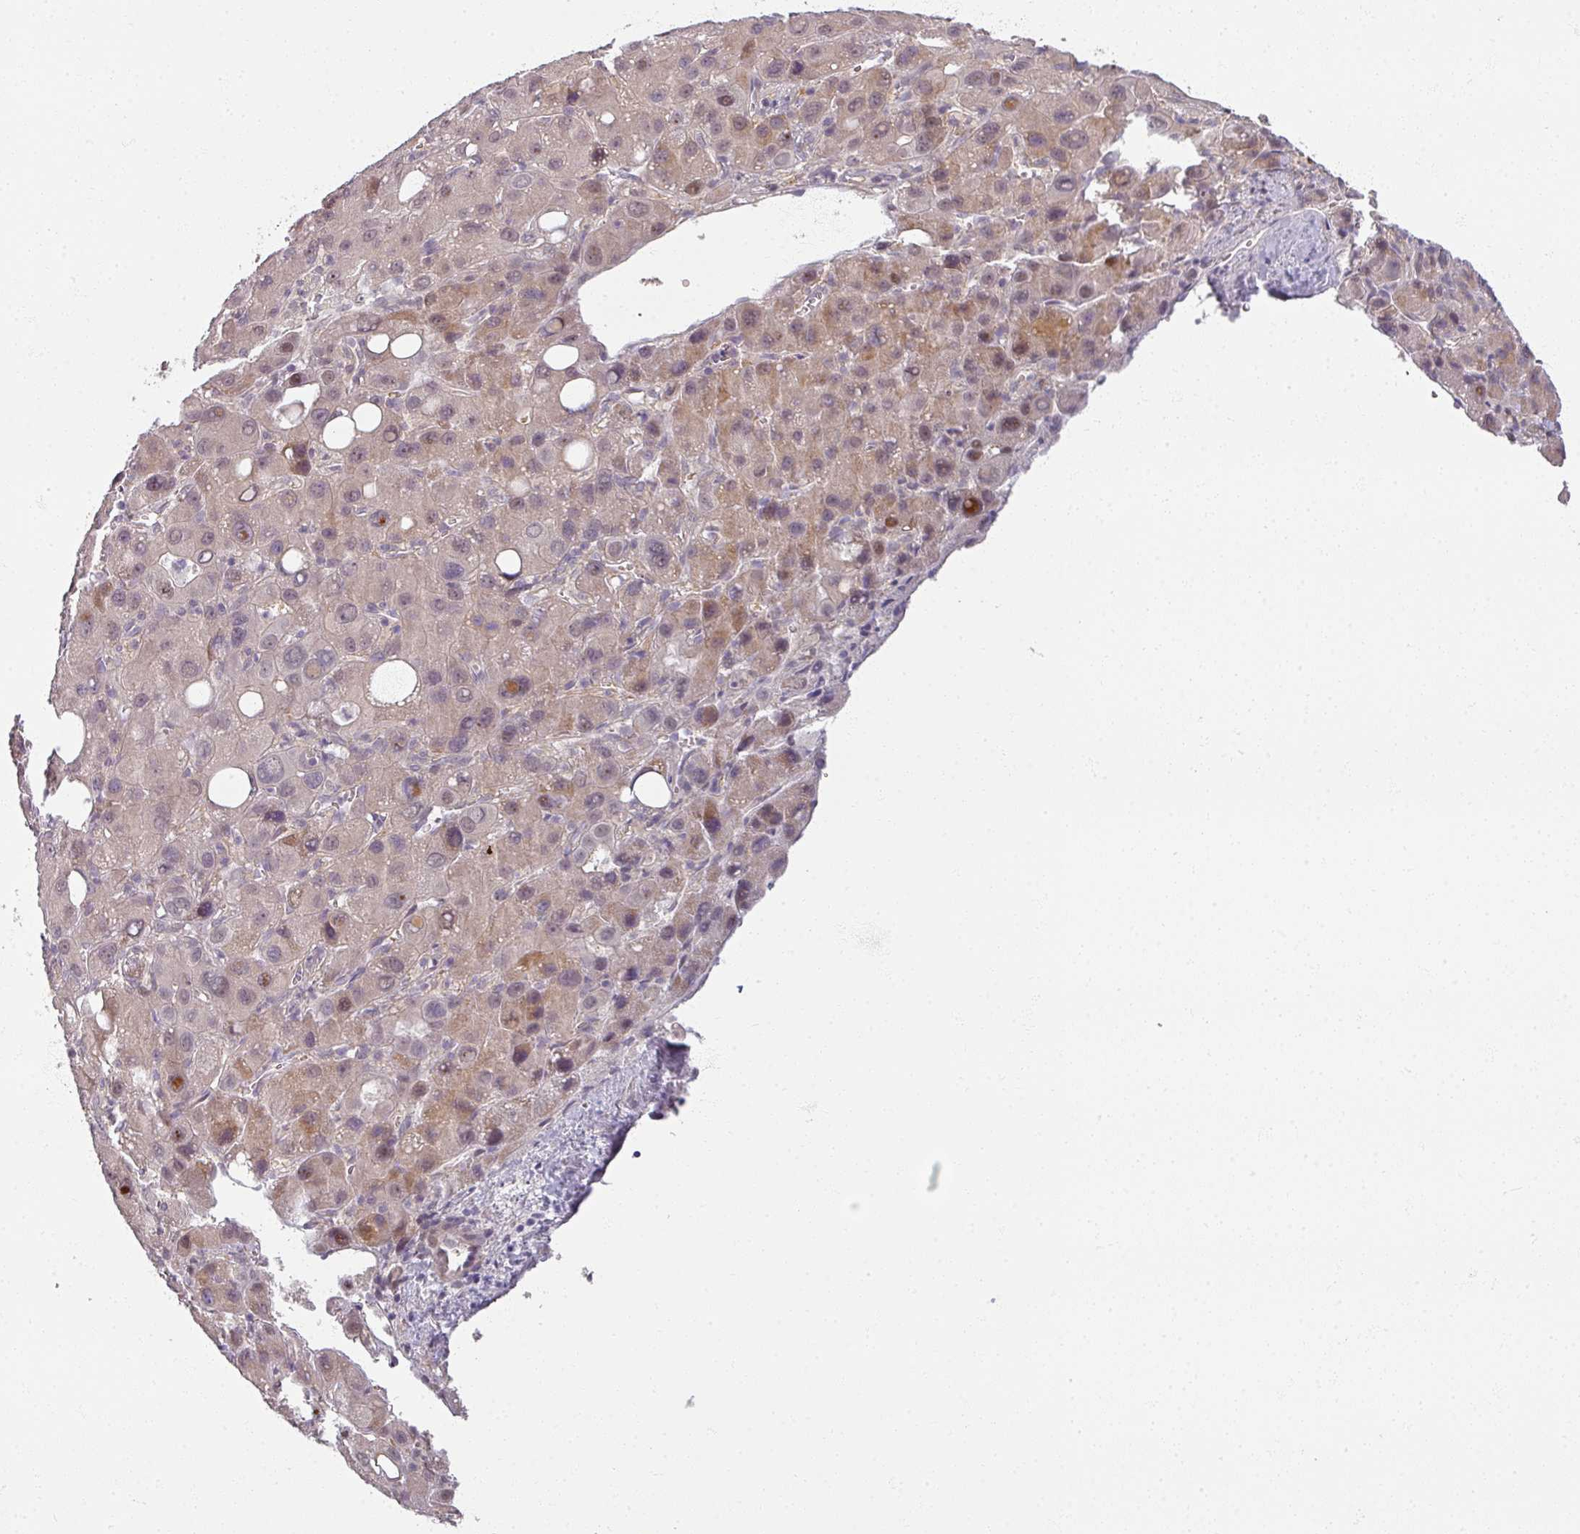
{"staining": {"intensity": "moderate", "quantity": "25%-75%", "location": "cytoplasmic/membranous,nuclear"}, "tissue": "liver cancer", "cell_type": "Tumor cells", "image_type": "cancer", "snomed": [{"axis": "morphology", "description": "Carcinoma, Hepatocellular, NOS"}, {"axis": "topography", "description": "Liver"}], "caption": "An immunohistochemistry photomicrograph of neoplastic tissue is shown. Protein staining in brown shows moderate cytoplasmic/membranous and nuclear positivity in liver hepatocellular carcinoma within tumor cells. (brown staining indicates protein expression, while blue staining denotes nuclei).", "gene": "MYMK", "patient": {"sex": "male", "age": 55}}